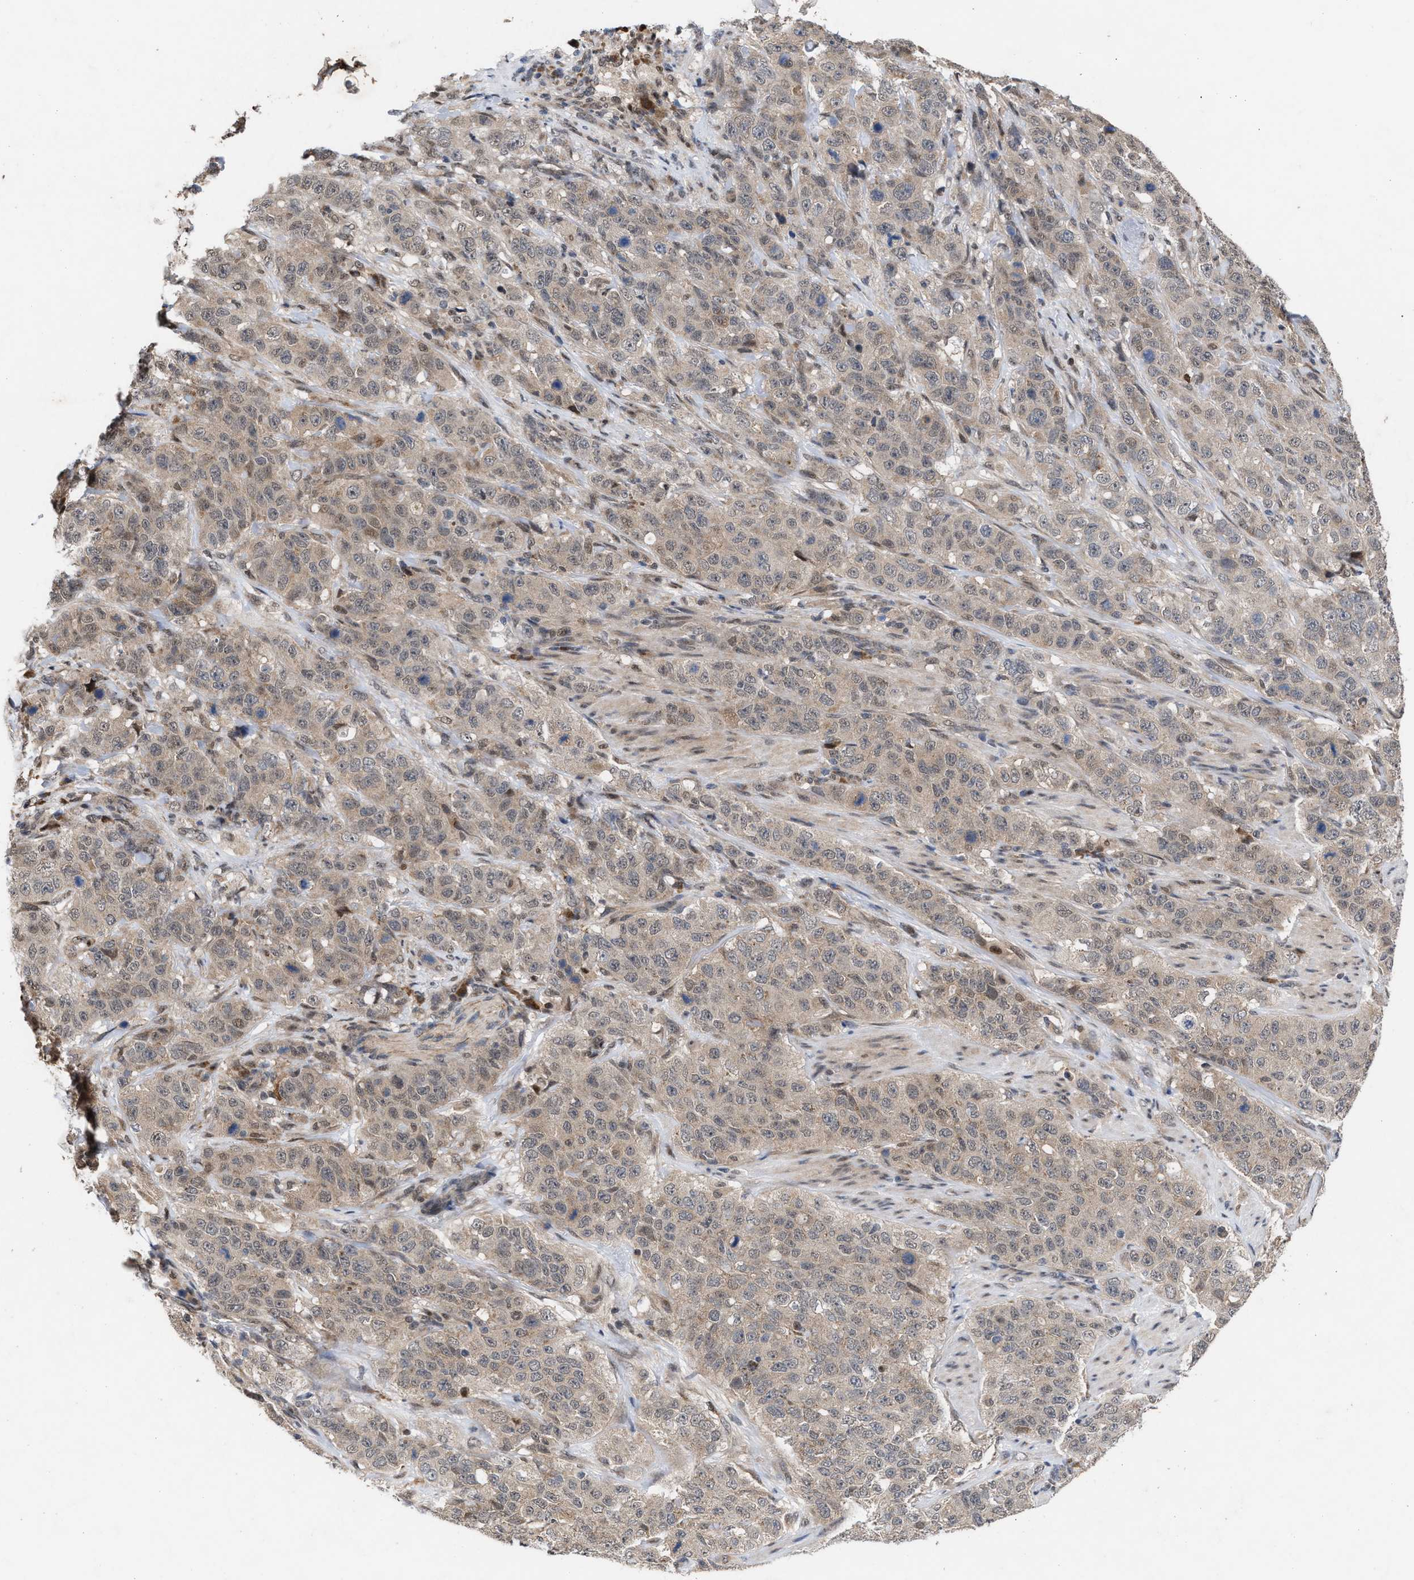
{"staining": {"intensity": "weak", "quantity": ">75%", "location": "cytoplasmic/membranous"}, "tissue": "stomach cancer", "cell_type": "Tumor cells", "image_type": "cancer", "snomed": [{"axis": "morphology", "description": "Adenocarcinoma, NOS"}, {"axis": "topography", "description": "Stomach"}], "caption": "The immunohistochemical stain shows weak cytoplasmic/membranous positivity in tumor cells of adenocarcinoma (stomach) tissue. (DAB (3,3'-diaminobenzidine) IHC with brightfield microscopy, high magnification).", "gene": "MKNK2", "patient": {"sex": "male", "age": 48}}